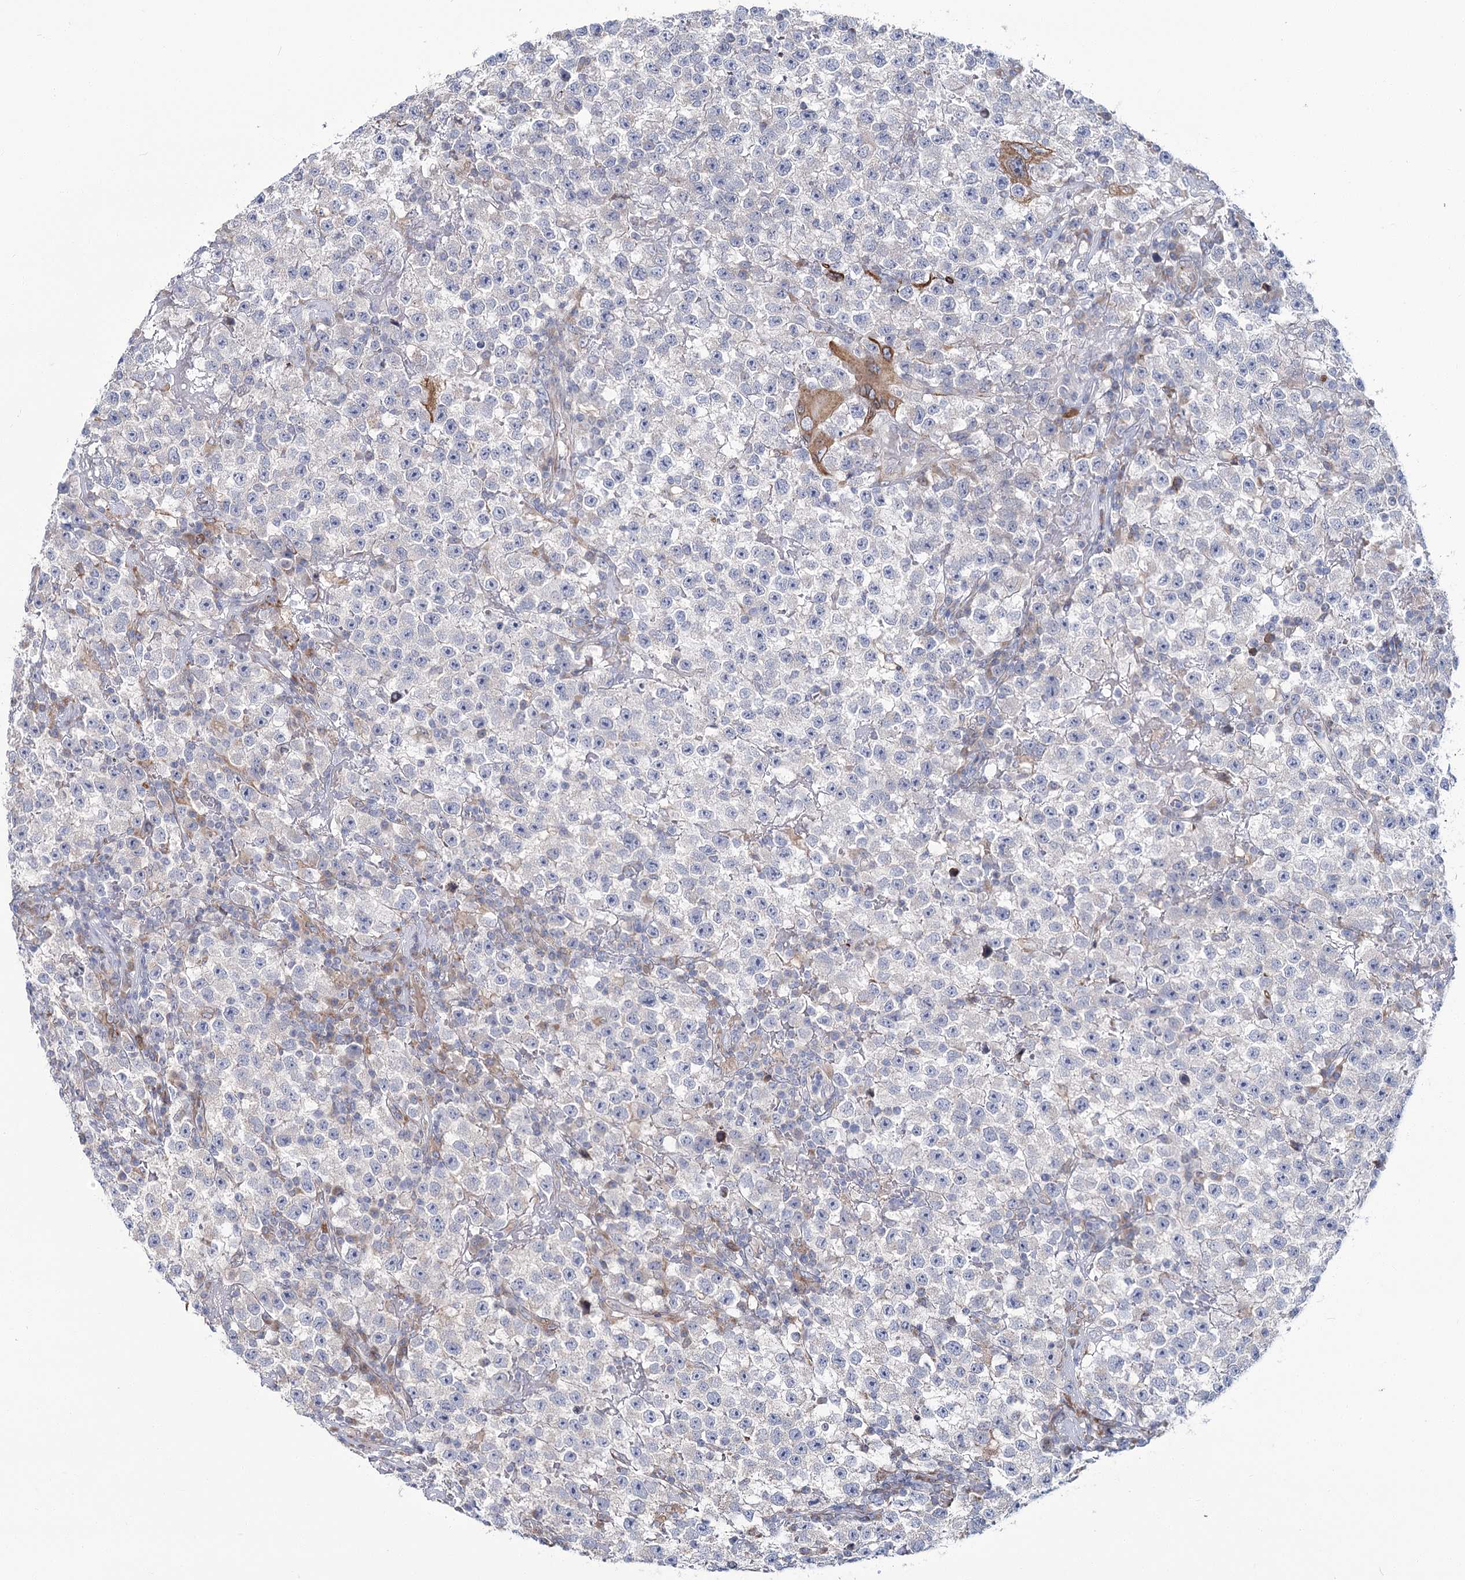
{"staining": {"intensity": "negative", "quantity": "none", "location": "none"}, "tissue": "testis cancer", "cell_type": "Tumor cells", "image_type": "cancer", "snomed": [{"axis": "morphology", "description": "Seminoma, NOS"}, {"axis": "topography", "description": "Testis"}], "caption": "Immunohistochemistry micrograph of neoplastic tissue: human testis cancer stained with DAB shows no significant protein positivity in tumor cells.", "gene": "CPLANE1", "patient": {"sex": "male", "age": 22}}